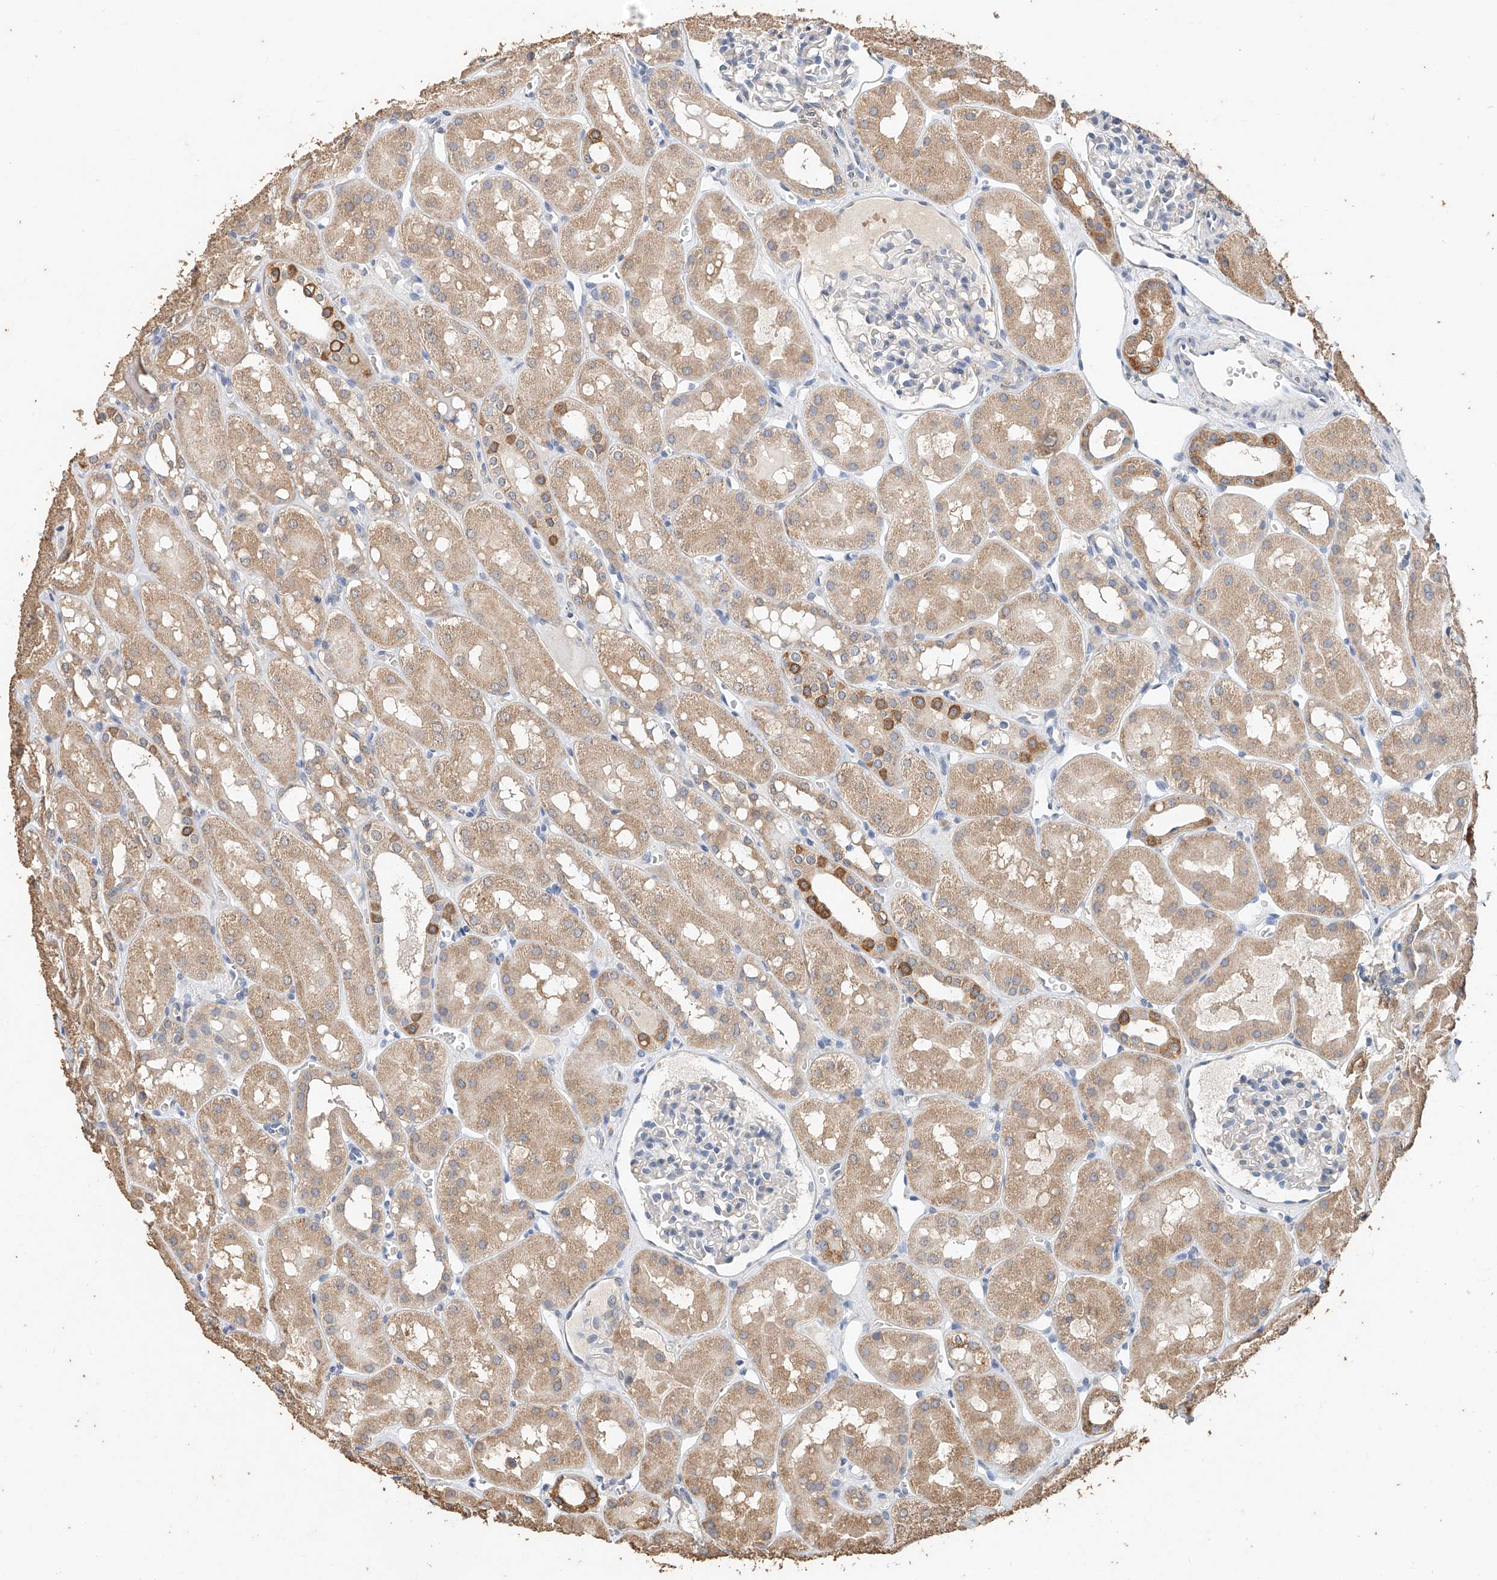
{"staining": {"intensity": "negative", "quantity": "none", "location": "none"}, "tissue": "kidney", "cell_type": "Cells in glomeruli", "image_type": "normal", "snomed": [{"axis": "morphology", "description": "Normal tissue, NOS"}, {"axis": "topography", "description": "Kidney"}], "caption": "High magnification brightfield microscopy of benign kidney stained with DAB (brown) and counterstained with hematoxylin (blue): cells in glomeruli show no significant staining. (Stains: DAB immunohistochemistry with hematoxylin counter stain, Microscopy: brightfield microscopy at high magnification).", "gene": "CERS4", "patient": {"sex": "male", "age": 16}}